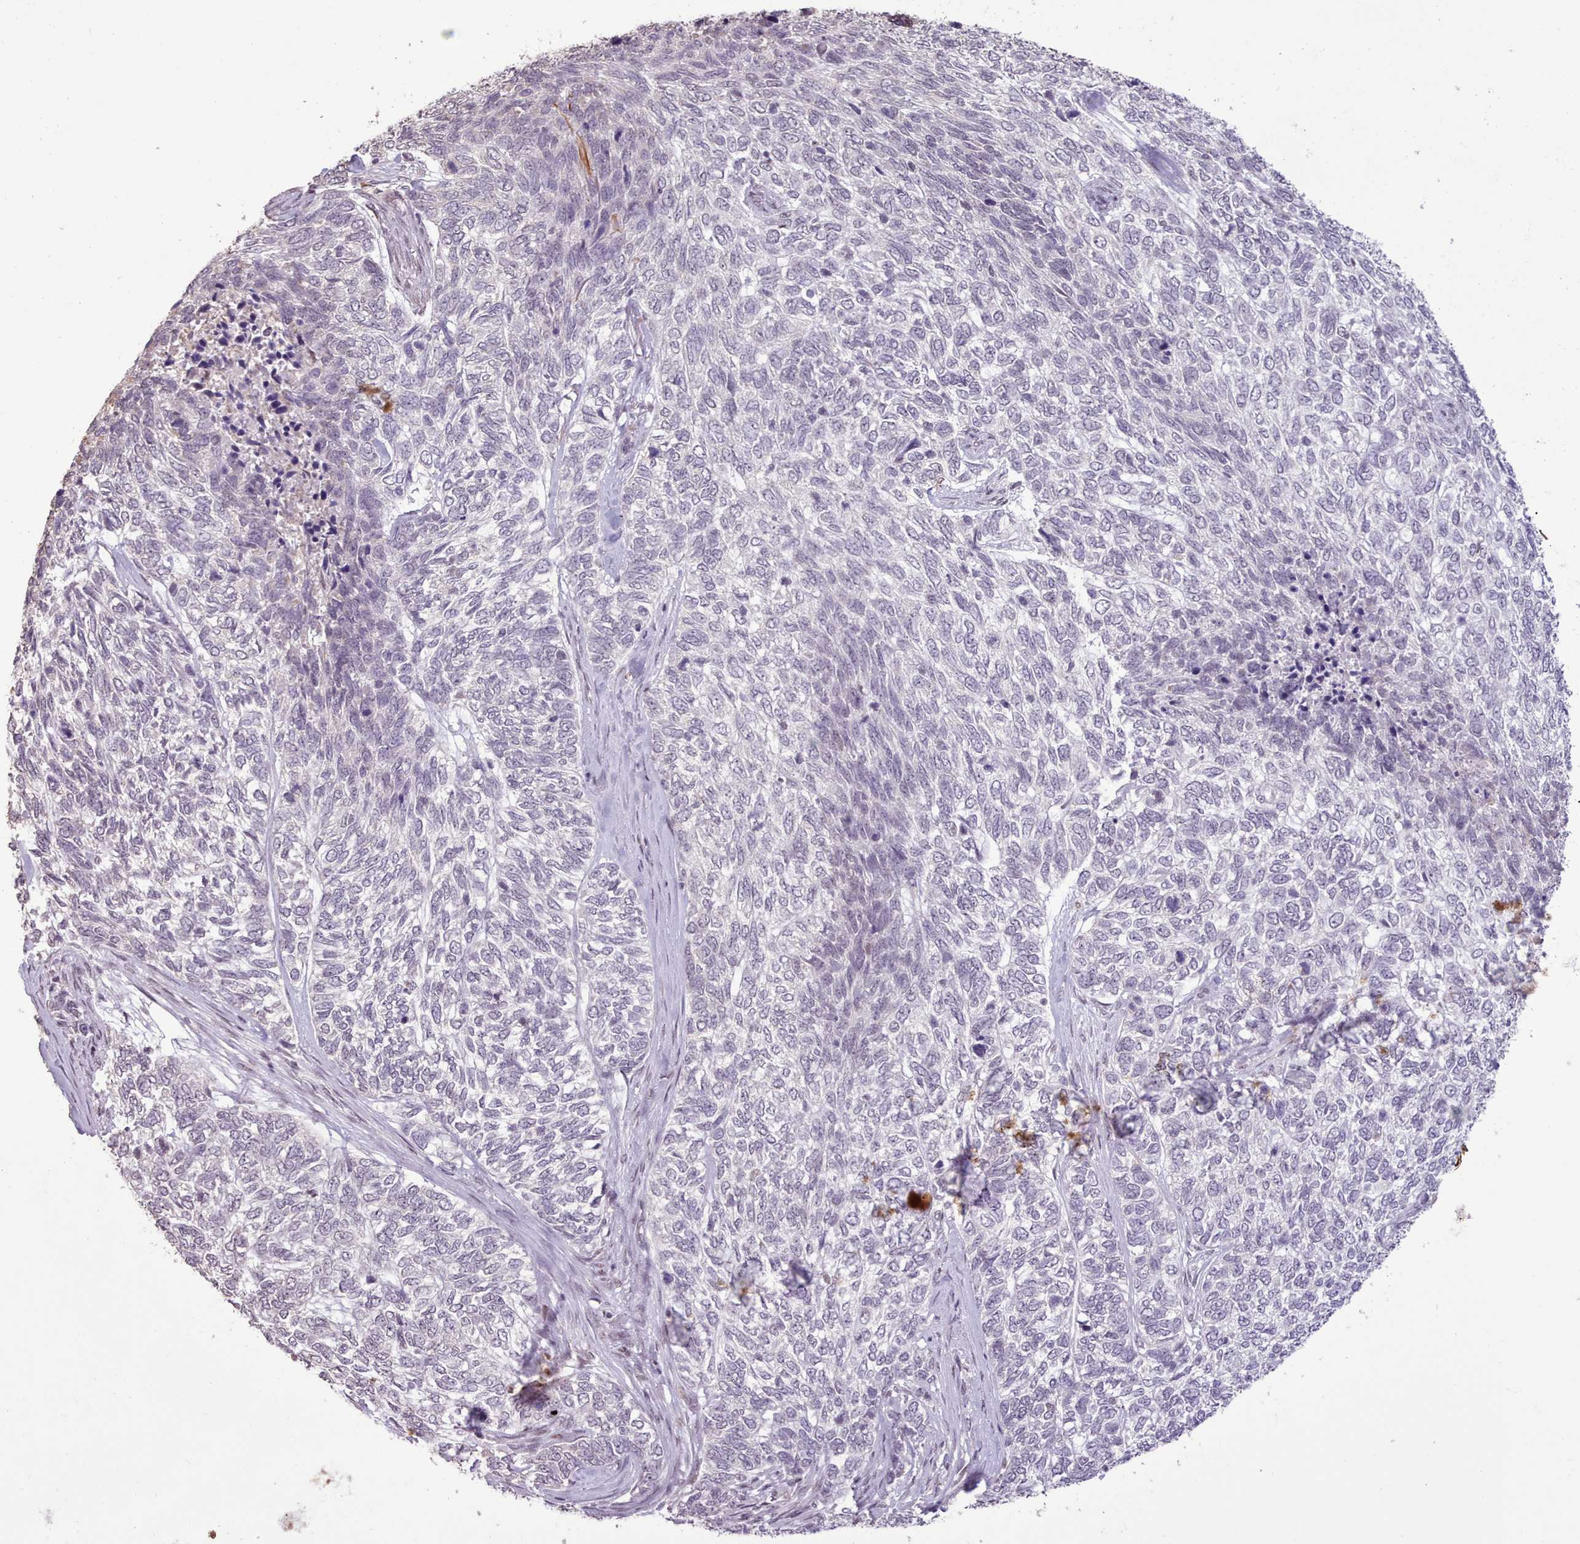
{"staining": {"intensity": "negative", "quantity": "none", "location": "none"}, "tissue": "skin cancer", "cell_type": "Tumor cells", "image_type": "cancer", "snomed": [{"axis": "morphology", "description": "Basal cell carcinoma"}, {"axis": "topography", "description": "Skin"}], "caption": "Tumor cells are negative for protein expression in human skin cancer.", "gene": "TAF15", "patient": {"sex": "female", "age": 65}}